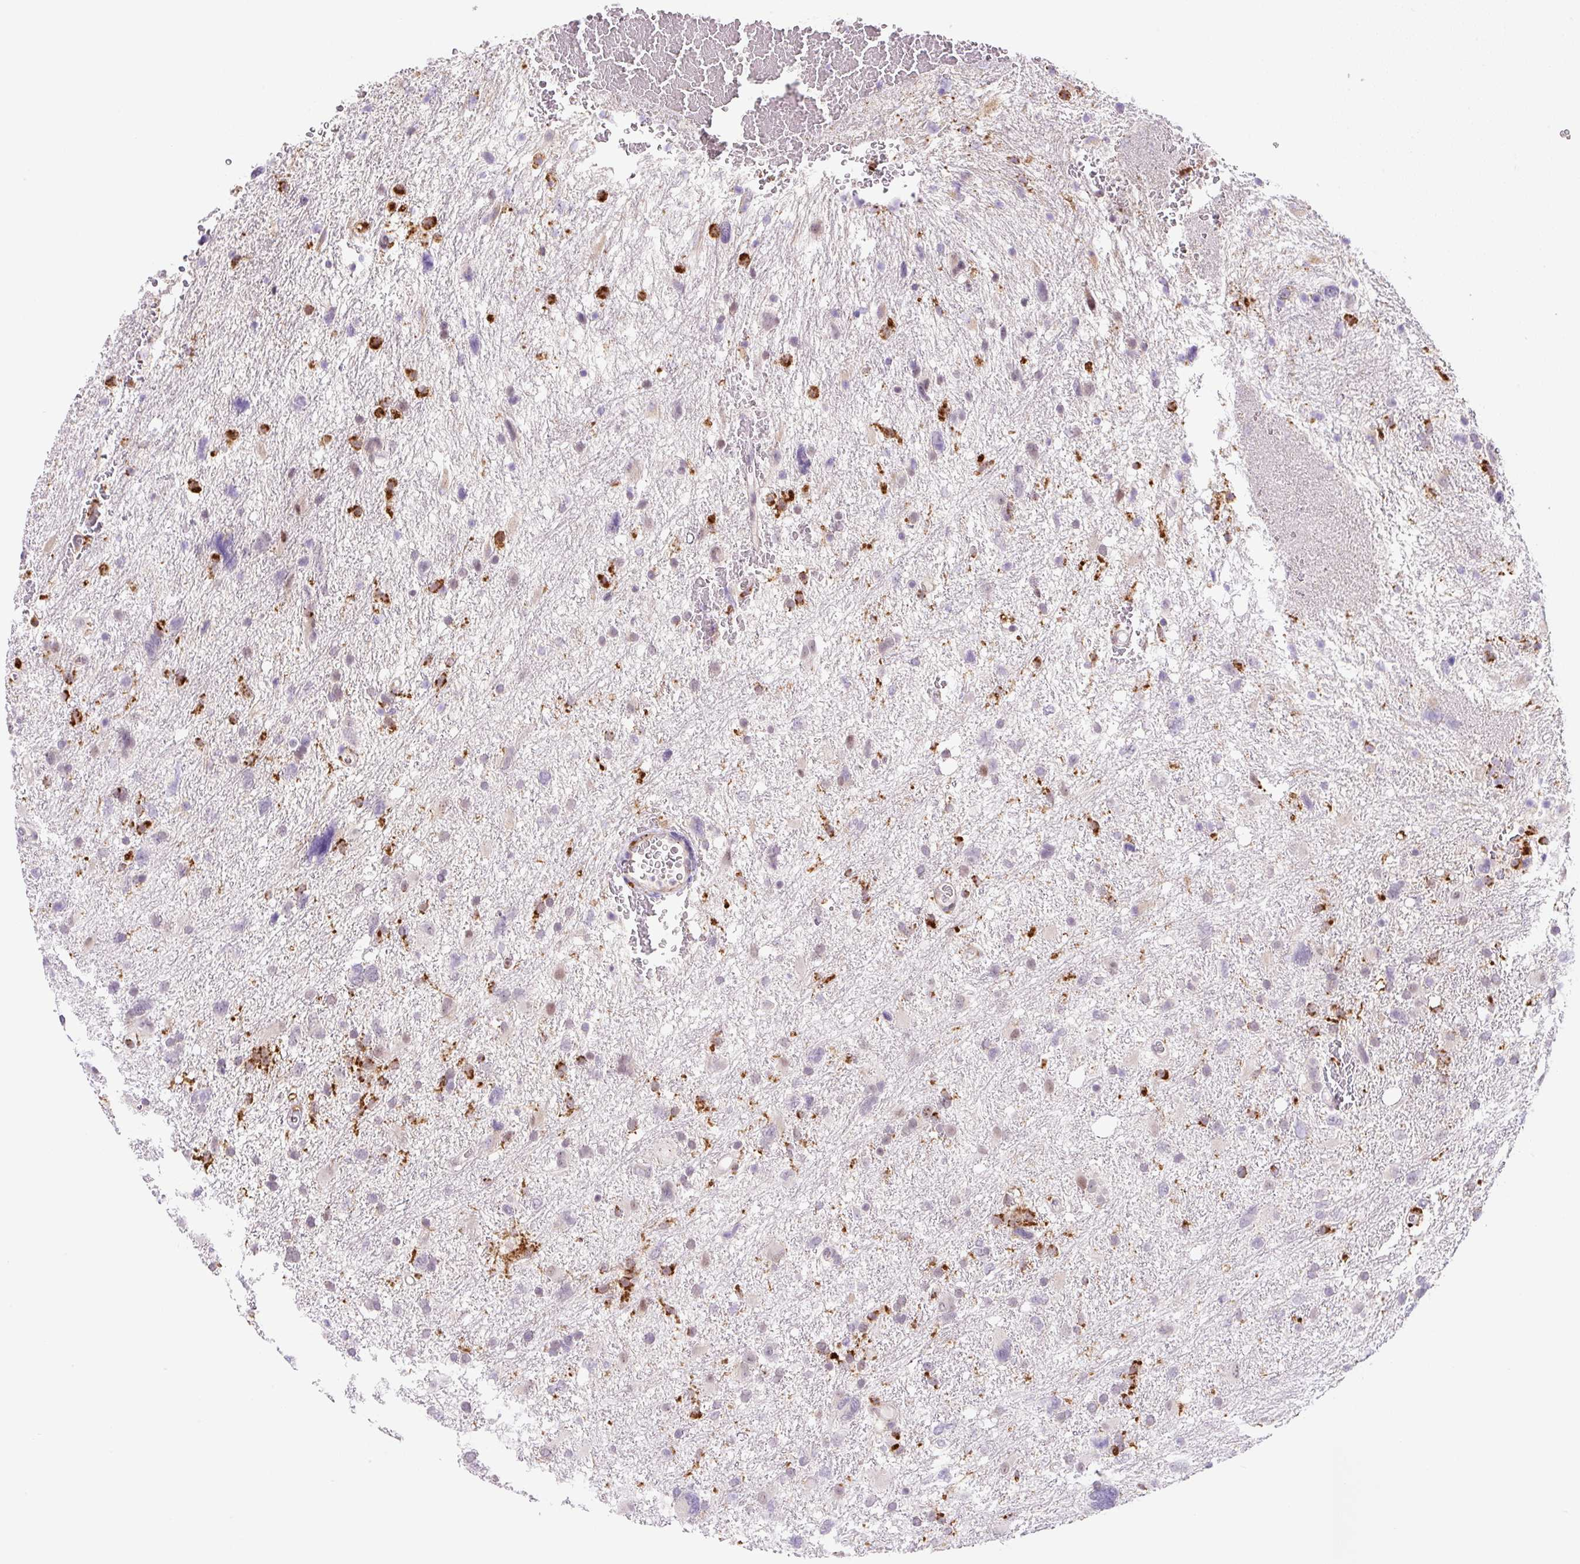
{"staining": {"intensity": "strong", "quantity": "25%-75%", "location": "cytoplasmic/membranous,nuclear"}, "tissue": "glioma", "cell_type": "Tumor cells", "image_type": "cancer", "snomed": [{"axis": "morphology", "description": "Glioma, malignant, High grade"}, {"axis": "topography", "description": "Brain"}], "caption": "Glioma tissue reveals strong cytoplasmic/membranous and nuclear positivity in approximately 25%-75% of tumor cells, visualized by immunohistochemistry.", "gene": "CEBPZOS", "patient": {"sex": "male", "age": 61}}